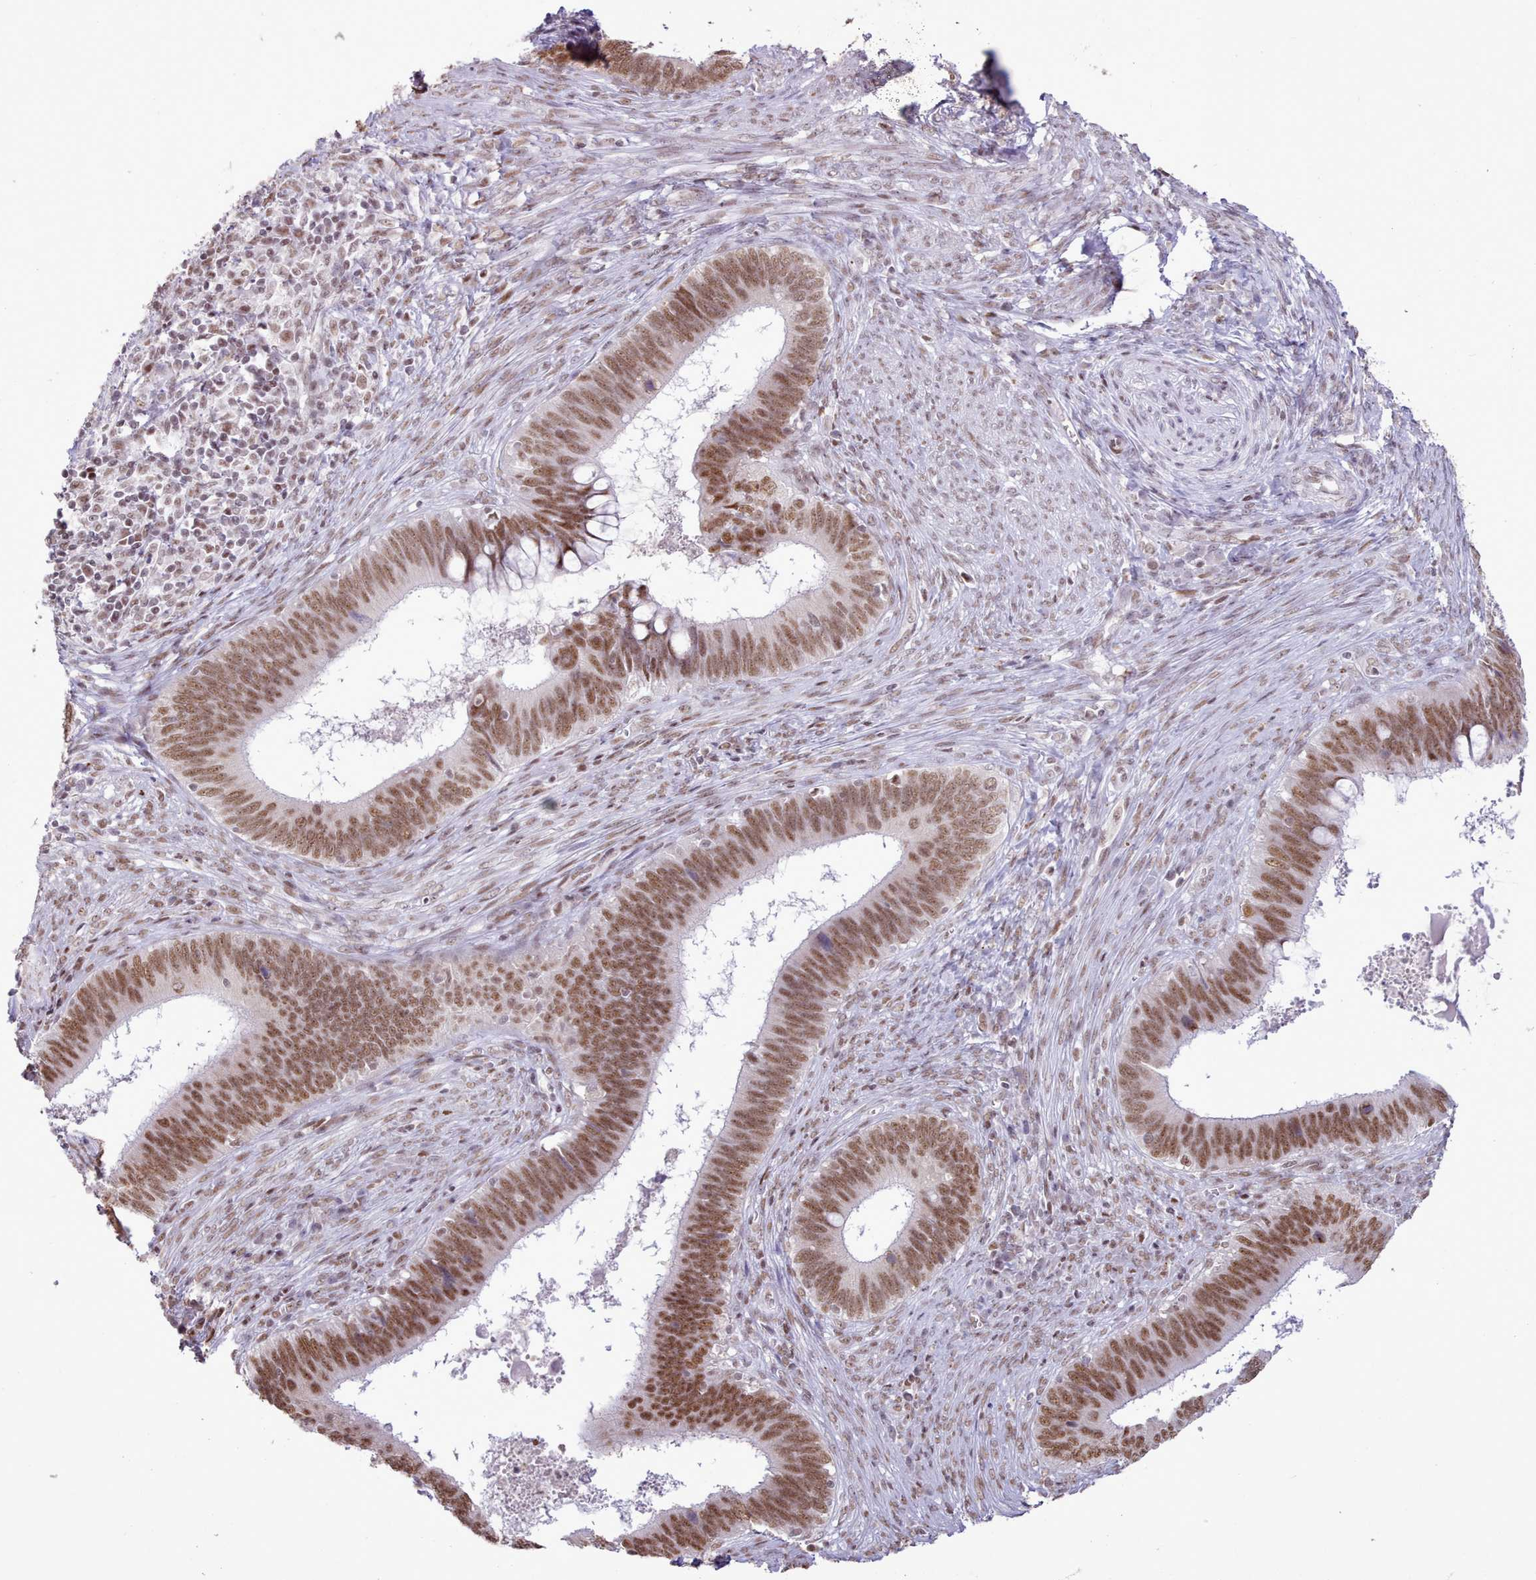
{"staining": {"intensity": "moderate", "quantity": ">75%", "location": "nuclear"}, "tissue": "cervical cancer", "cell_type": "Tumor cells", "image_type": "cancer", "snomed": [{"axis": "morphology", "description": "Adenocarcinoma, NOS"}, {"axis": "topography", "description": "Cervix"}], "caption": "A micrograph of human cervical adenocarcinoma stained for a protein shows moderate nuclear brown staining in tumor cells. (brown staining indicates protein expression, while blue staining denotes nuclei).", "gene": "TAF15", "patient": {"sex": "female", "age": 42}}